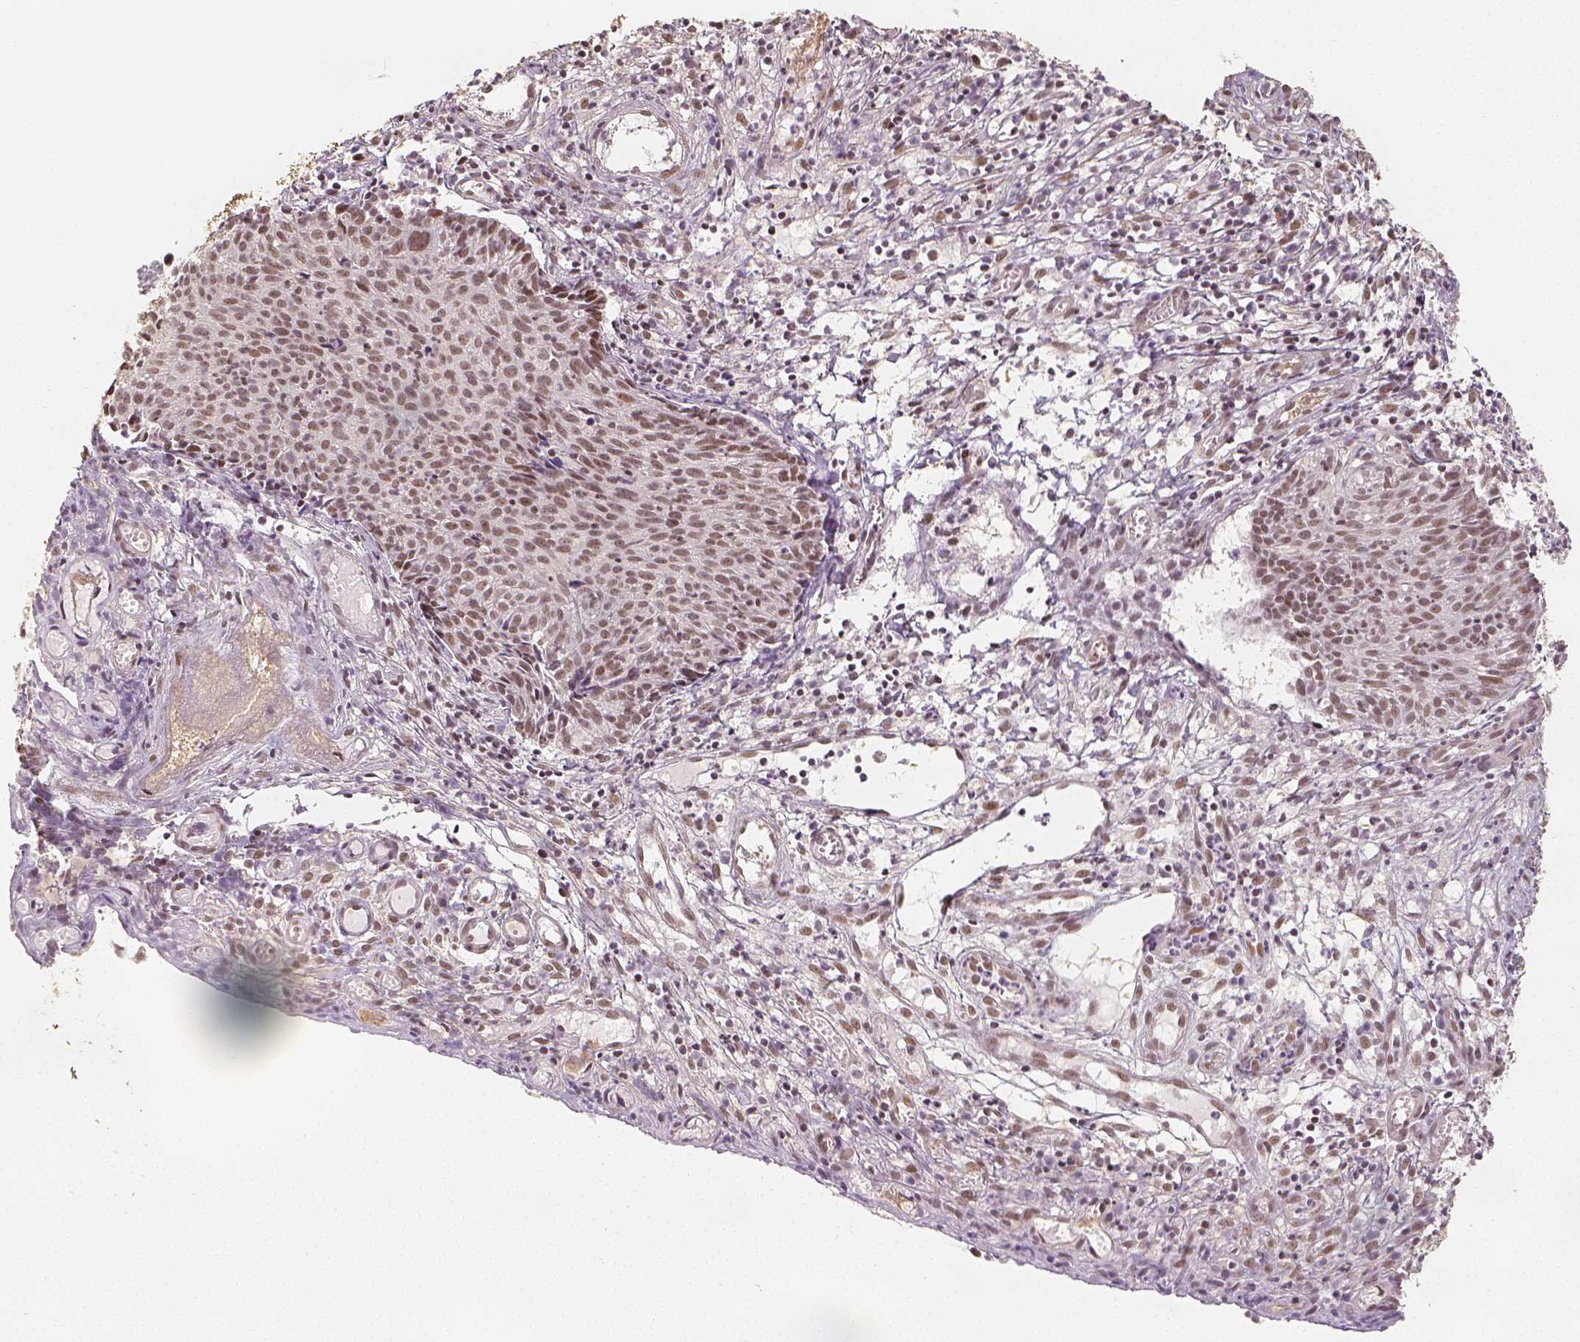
{"staining": {"intensity": "moderate", "quantity": ">75%", "location": "nuclear"}, "tissue": "cervical cancer", "cell_type": "Tumor cells", "image_type": "cancer", "snomed": [{"axis": "morphology", "description": "Squamous cell carcinoma, NOS"}, {"axis": "topography", "description": "Cervix"}], "caption": "The image shows staining of squamous cell carcinoma (cervical), revealing moderate nuclear protein expression (brown color) within tumor cells.", "gene": "HDAC1", "patient": {"sex": "female", "age": 30}}